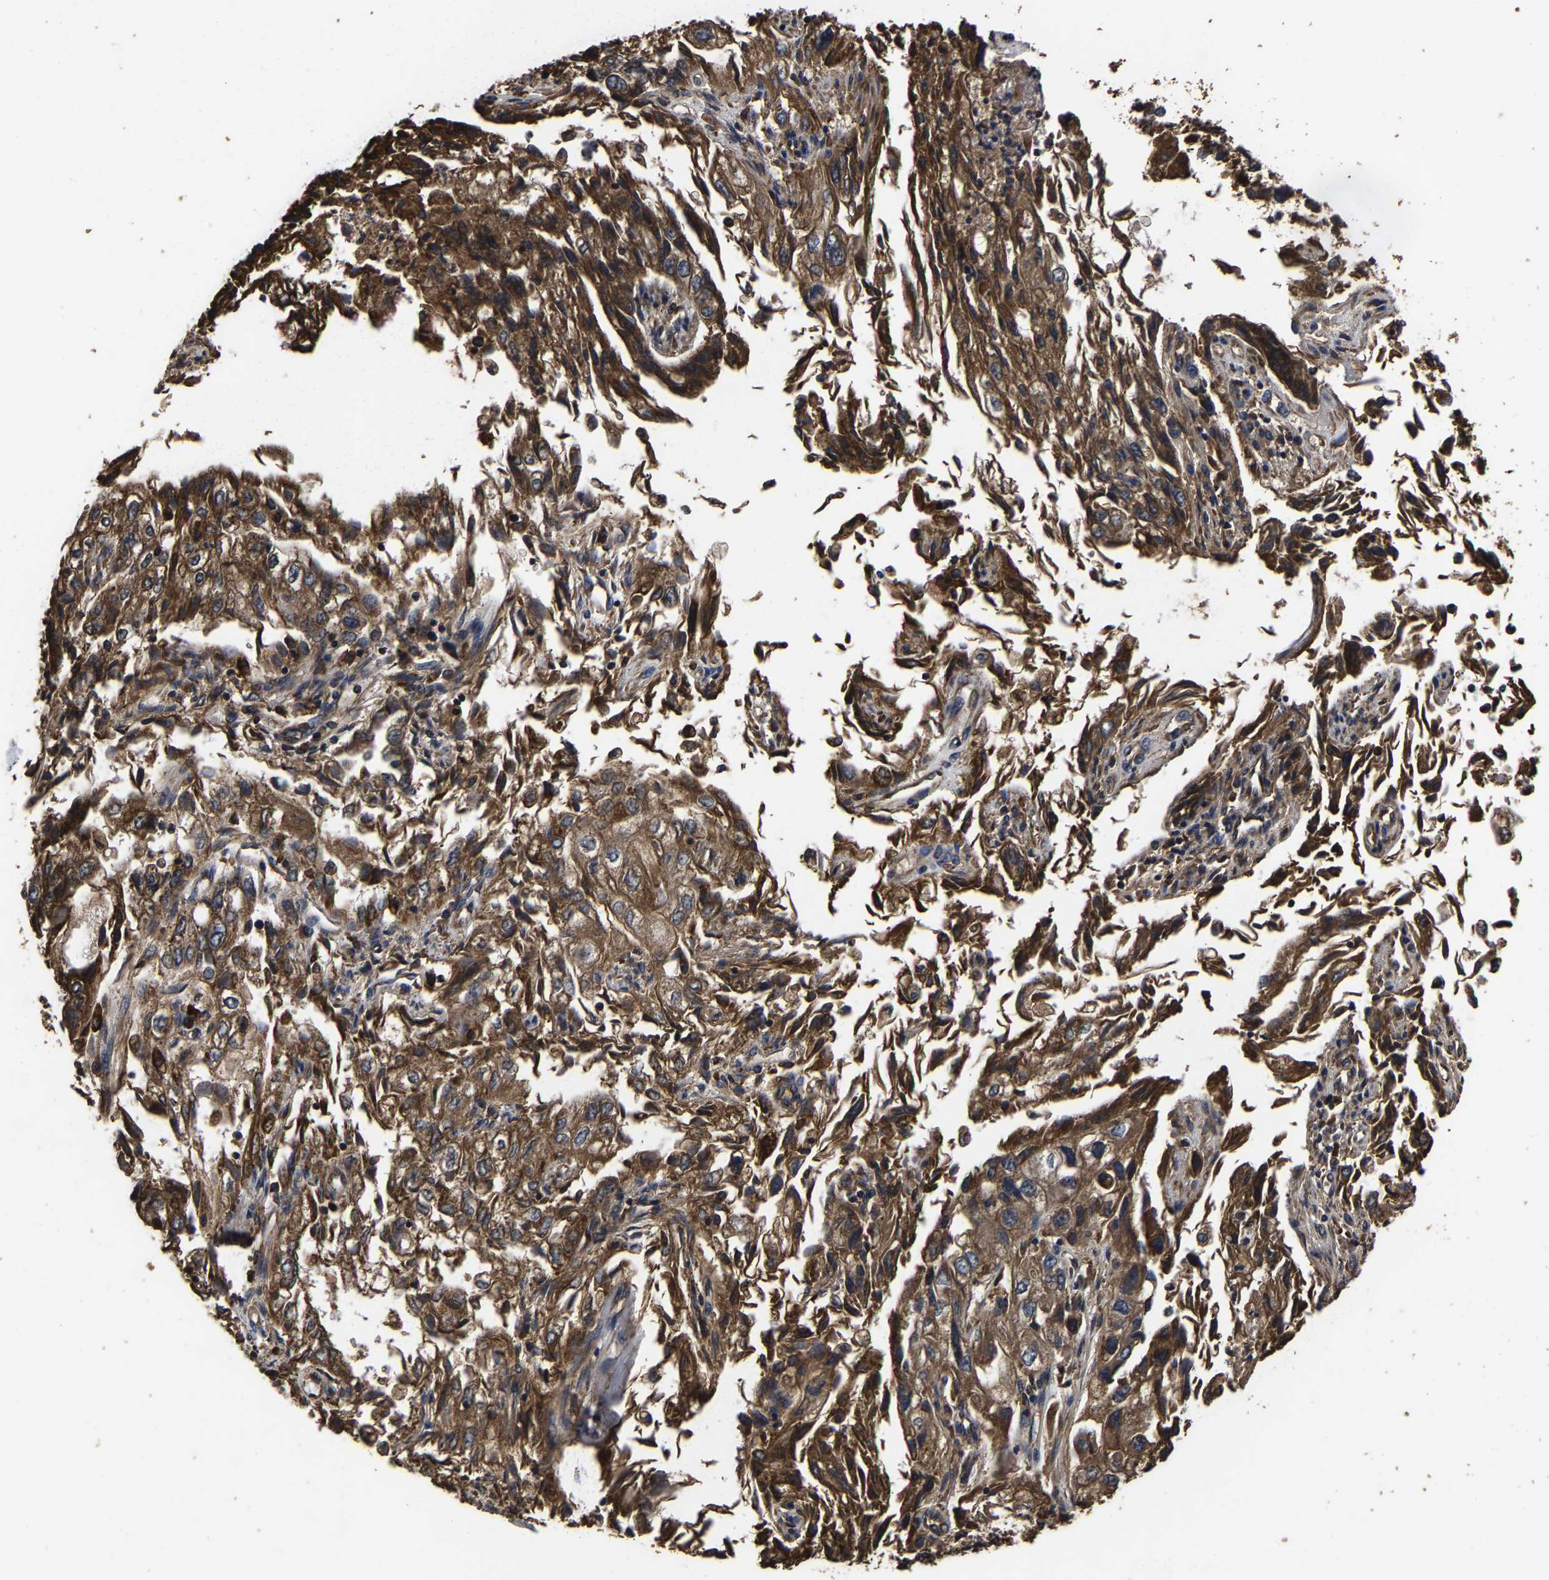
{"staining": {"intensity": "moderate", "quantity": ">75%", "location": "cytoplasmic/membranous"}, "tissue": "endometrial cancer", "cell_type": "Tumor cells", "image_type": "cancer", "snomed": [{"axis": "morphology", "description": "Adenocarcinoma, NOS"}, {"axis": "topography", "description": "Endometrium"}], "caption": "Adenocarcinoma (endometrial) stained with immunohistochemistry (IHC) demonstrates moderate cytoplasmic/membranous staining in about >75% of tumor cells. Immunohistochemistry (ihc) stains the protein in brown and the nuclei are stained blue.", "gene": "ITCH", "patient": {"sex": "female", "age": 49}}